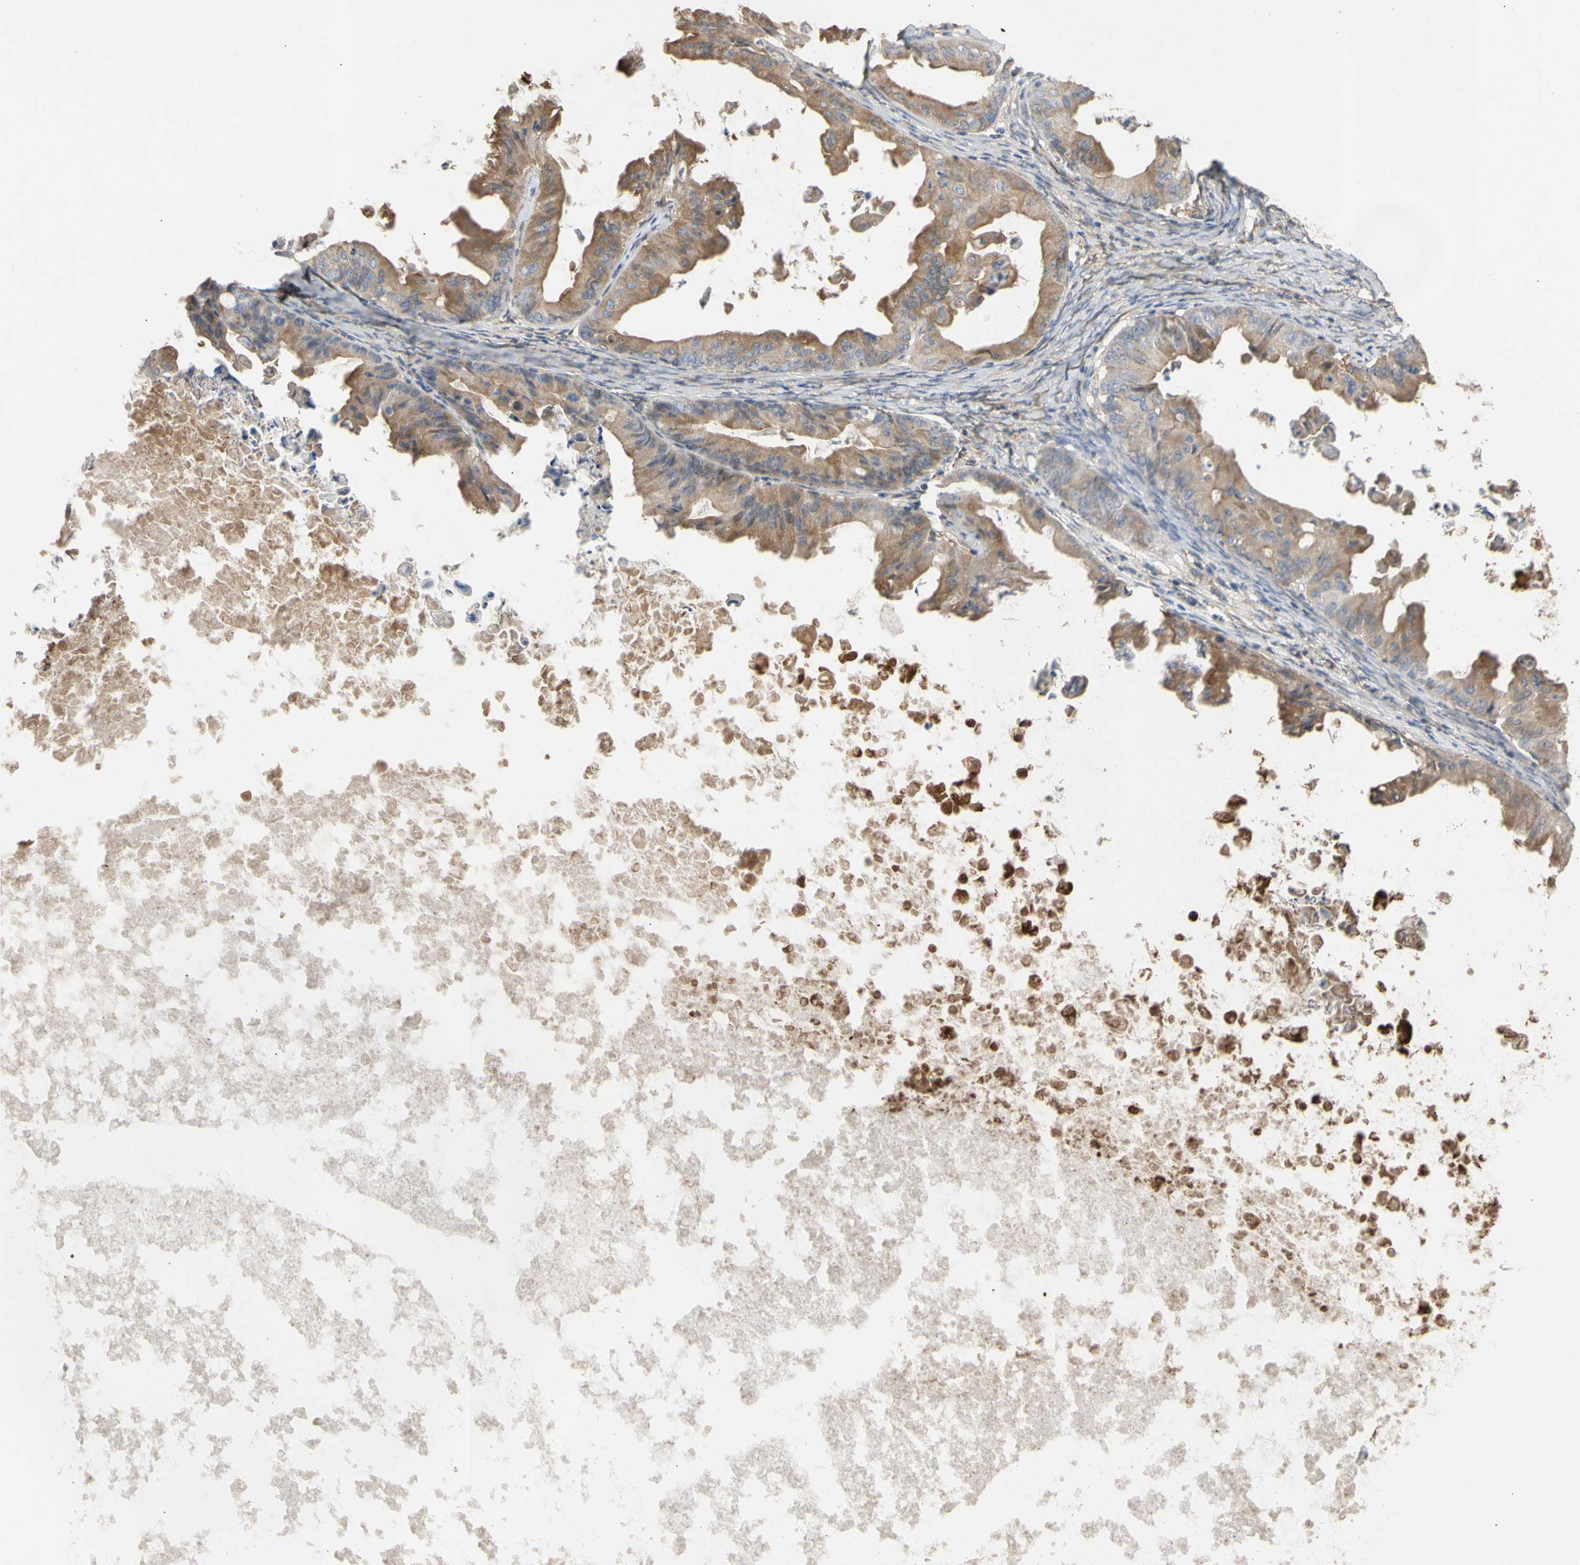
{"staining": {"intensity": "moderate", "quantity": ">75%", "location": "cytoplasmic/membranous"}, "tissue": "ovarian cancer", "cell_type": "Tumor cells", "image_type": "cancer", "snomed": [{"axis": "morphology", "description": "Cystadenocarcinoma, mucinous, NOS"}, {"axis": "topography", "description": "Ovary"}], "caption": "IHC staining of ovarian cancer, which demonstrates medium levels of moderate cytoplasmic/membranous staining in approximately >75% of tumor cells indicating moderate cytoplasmic/membranous protein positivity. The staining was performed using DAB (brown) for protein detection and nuclei were counterstained in hematoxylin (blue).", "gene": "NECTIN3", "patient": {"sex": "female", "age": 37}}